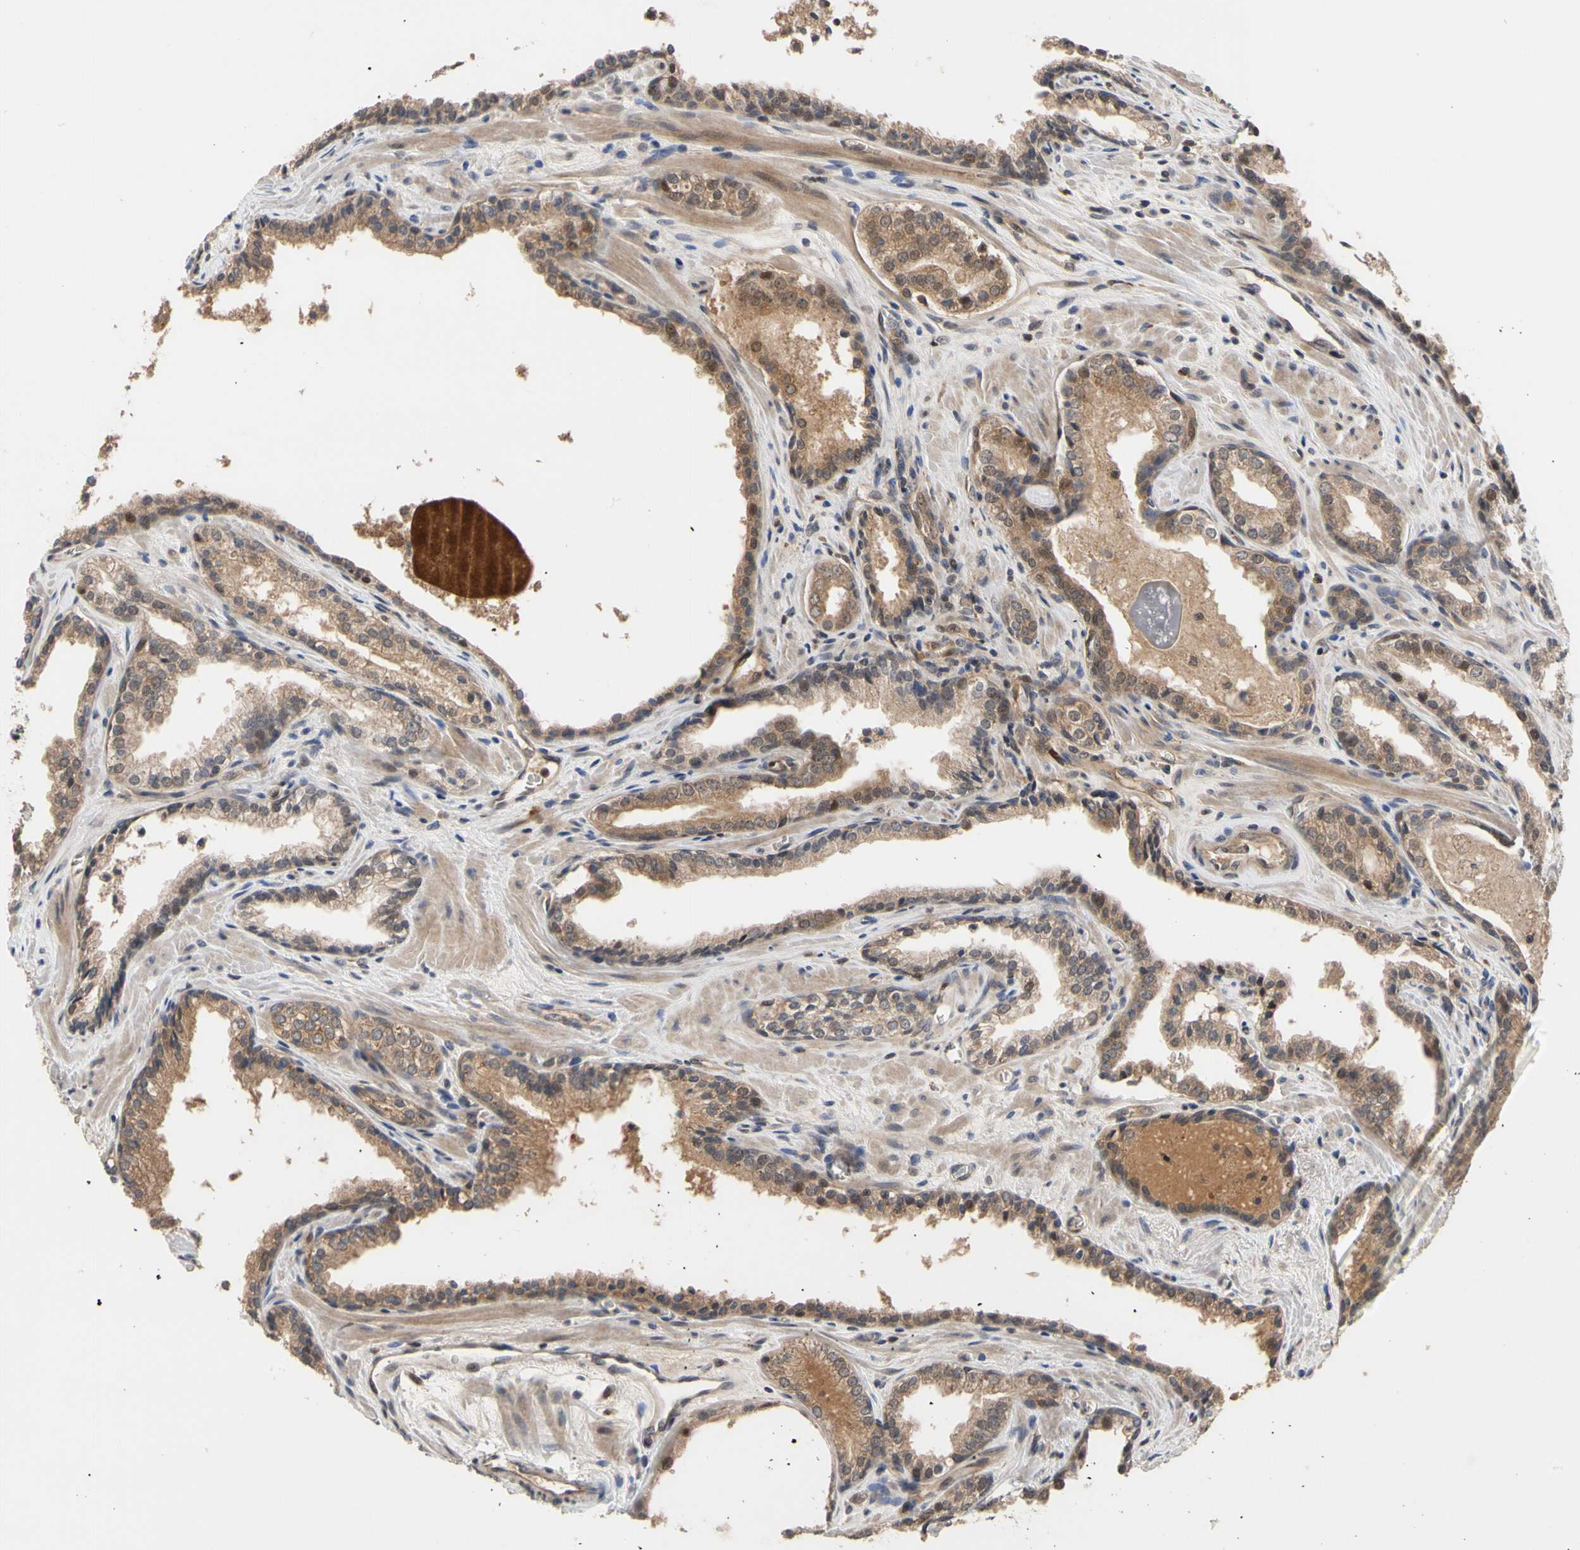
{"staining": {"intensity": "moderate", "quantity": ">75%", "location": "cytoplasmic/membranous"}, "tissue": "prostate cancer", "cell_type": "Tumor cells", "image_type": "cancer", "snomed": [{"axis": "morphology", "description": "Adenocarcinoma, Low grade"}, {"axis": "topography", "description": "Prostate"}], "caption": "Immunohistochemical staining of human prostate cancer shows medium levels of moderate cytoplasmic/membranous protein positivity in approximately >75% of tumor cells.", "gene": "CYTIP", "patient": {"sex": "male", "age": 60}}